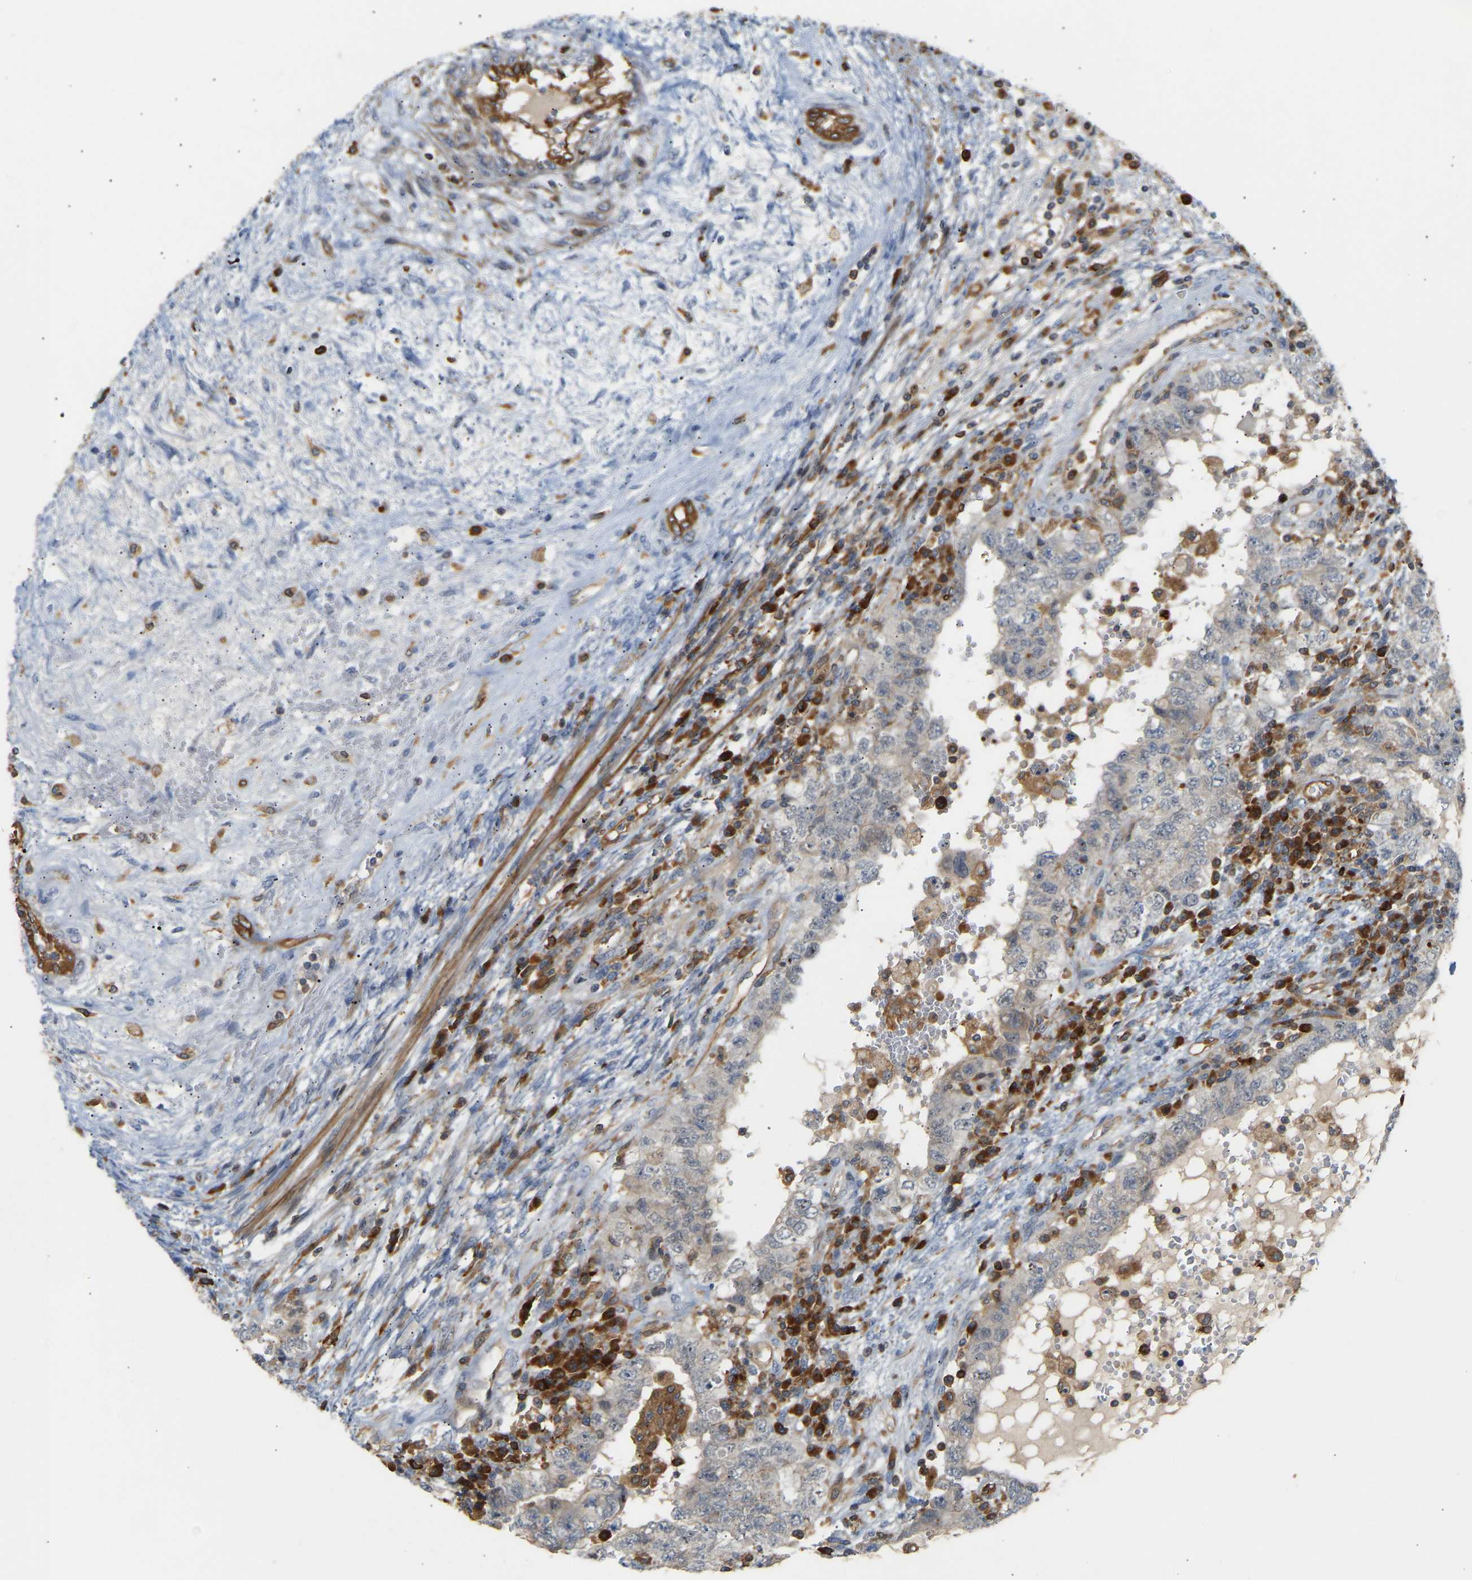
{"staining": {"intensity": "negative", "quantity": "none", "location": "none"}, "tissue": "testis cancer", "cell_type": "Tumor cells", "image_type": "cancer", "snomed": [{"axis": "morphology", "description": "Carcinoma, Embryonal, NOS"}, {"axis": "topography", "description": "Testis"}], "caption": "Immunohistochemistry (IHC) photomicrograph of human embryonal carcinoma (testis) stained for a protein (brown), which demonstrates no positivity in tumor cells.", "gene": "PLCG2", "patient": {"sex": "male", "age": 26}}